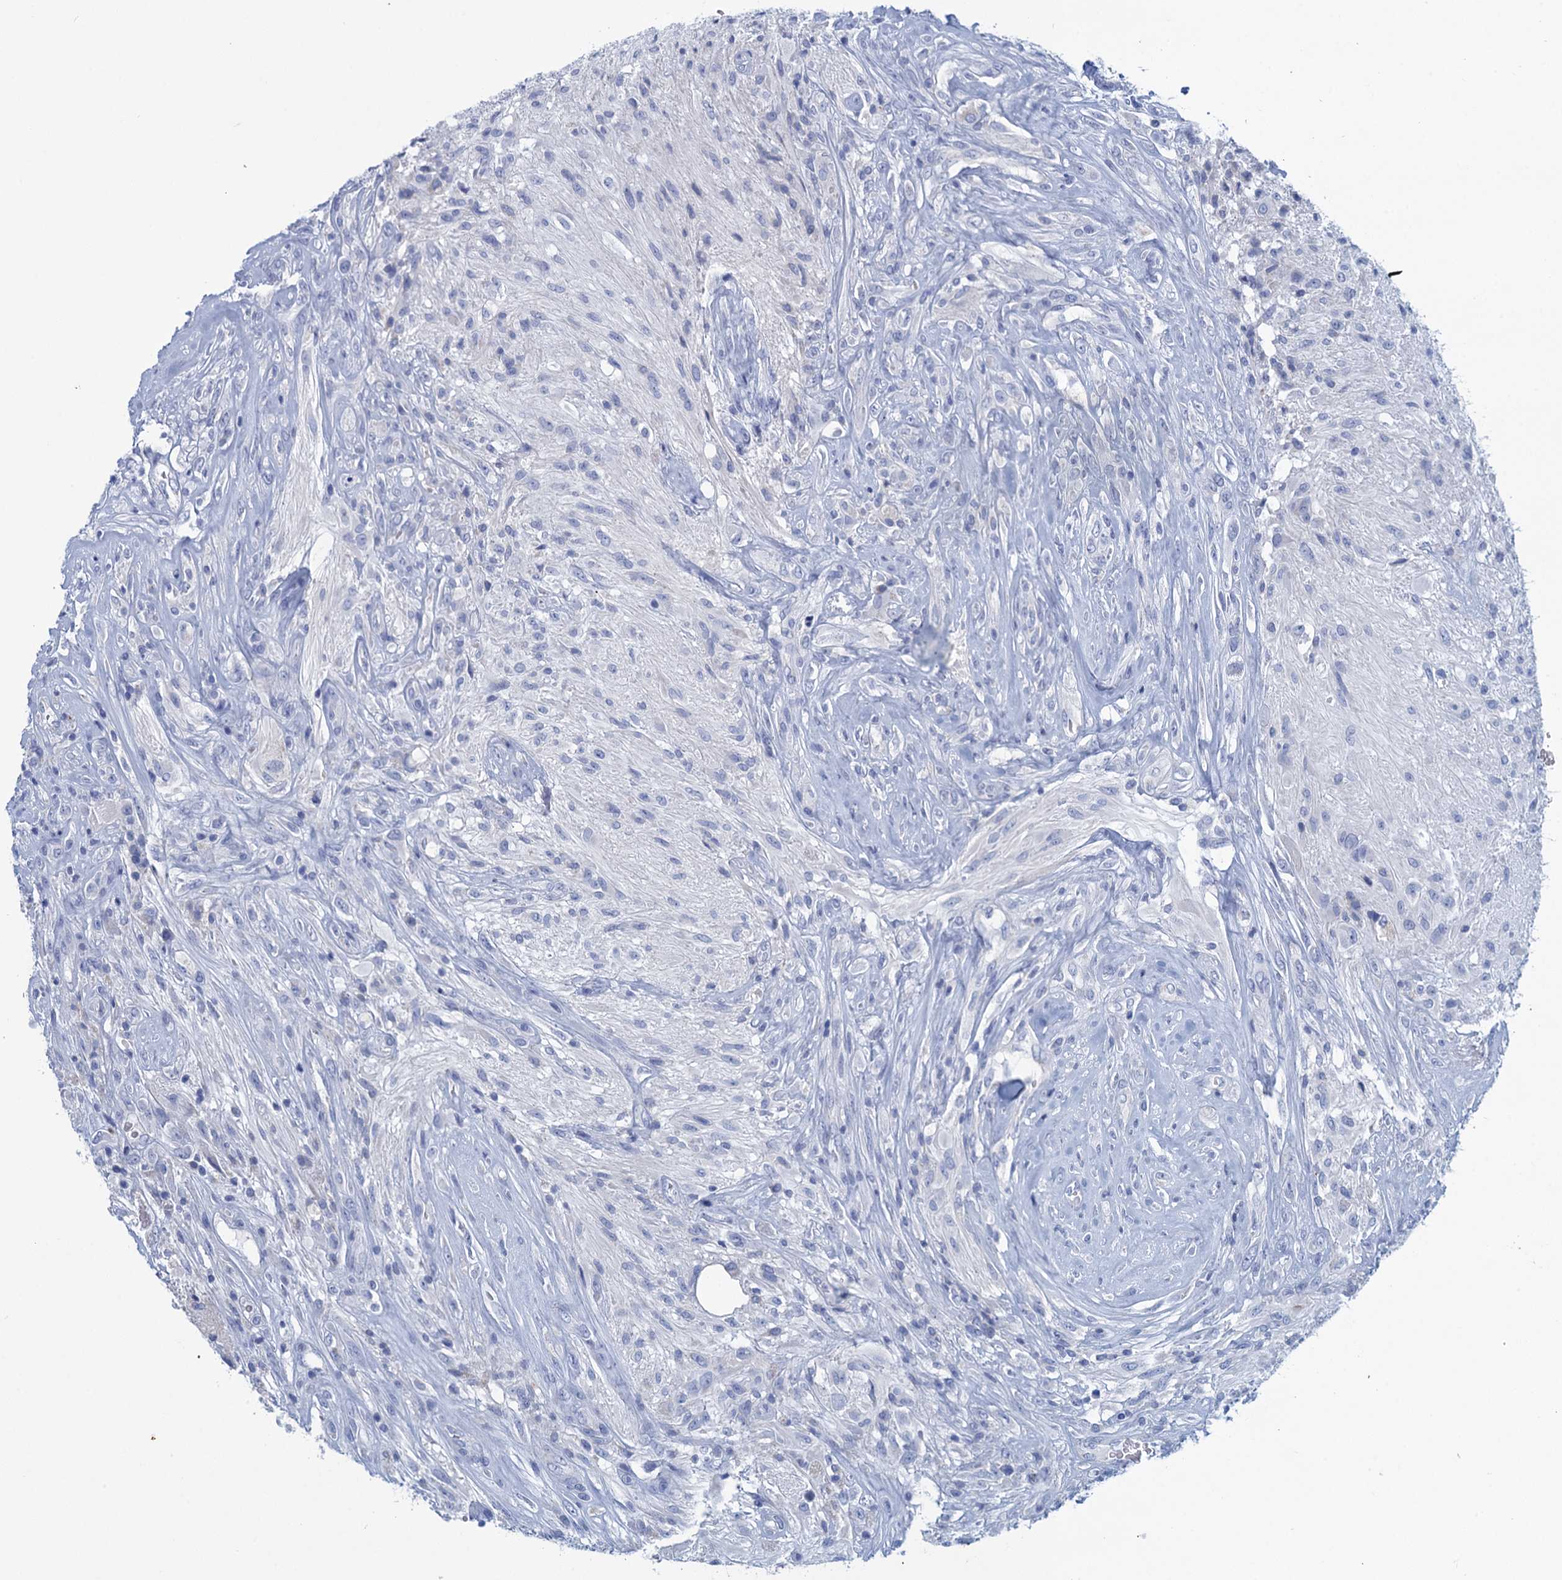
{"staining": {"intensity": "negative", "quantity": "none", "location": "none"}, "tissue": "glioma", "cell_type": "Tumor cells", "image_type": "cancer", "snomed": [{"axis": "morphology", "description": "Glioma, malignant, High grade"}, {"axis": "topography", "description": "Brain"}], "caption": "Human glioma stained for a protein using IHC demonstrates no expression in tumor cells.", "gene": "SCEL", "patient": {"sex": "male", "age": 56}}